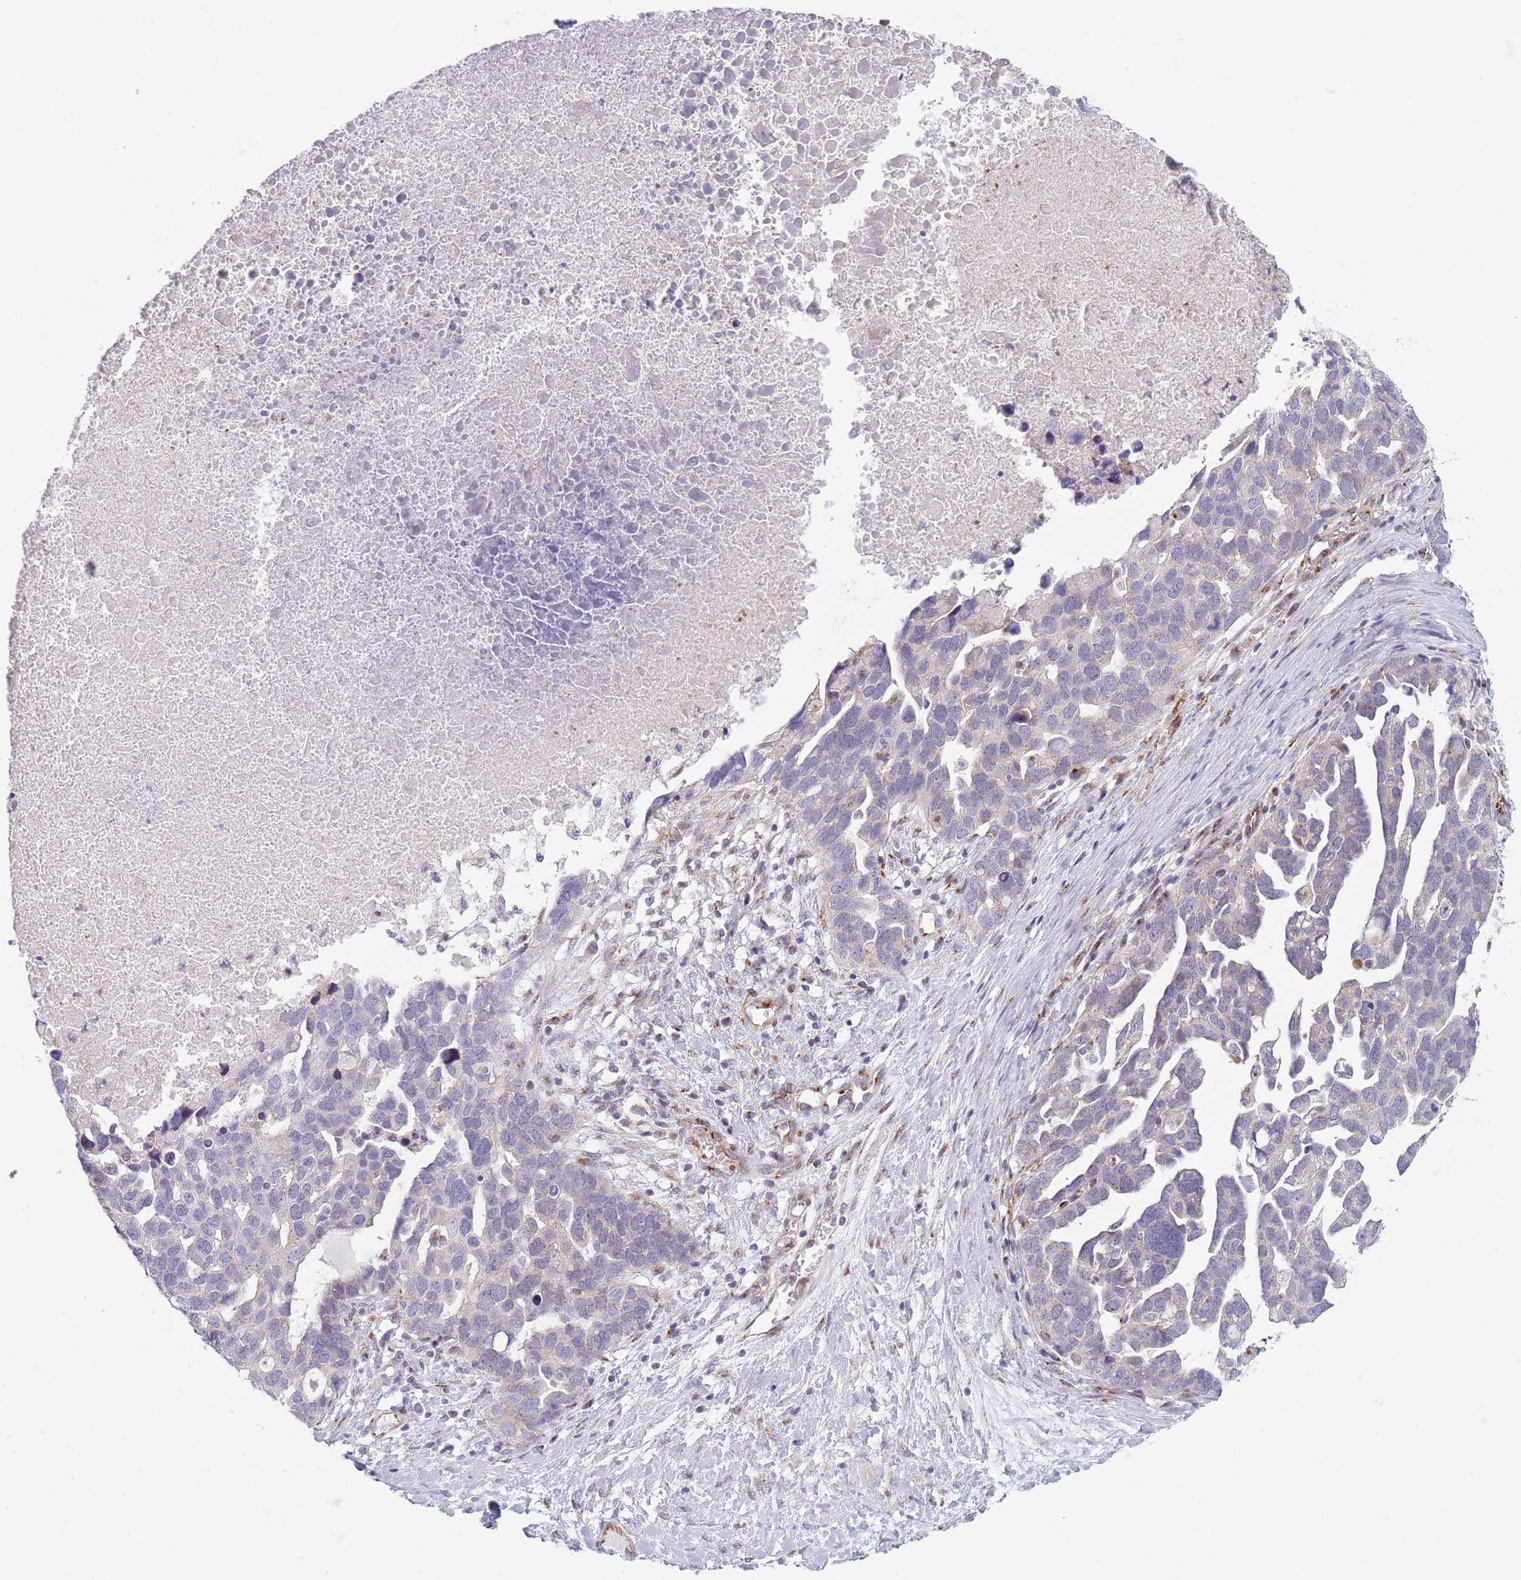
{"staining": {"intensity": "negative", "quantity": "none", "location": "none"}, "tissue": "ovarian cancer", "cell_type": "Tumor cells", "image_type": "cancer", "snomed": [{"axis": "morphology", "description": "Cystadenocarcinoma, serous, NOS"}, {"axis": "topography", "description": "Ovary"}], "caption": "Photomicrograph shows no protein staining in tumor cells of serous cystadenocarcinoma (ovarian) tissue. (Immunohistochemistry, brightfield microscopy, high magnification).", "gene": "C20orf96", "patient": {"sex": "female", "age": 54}}